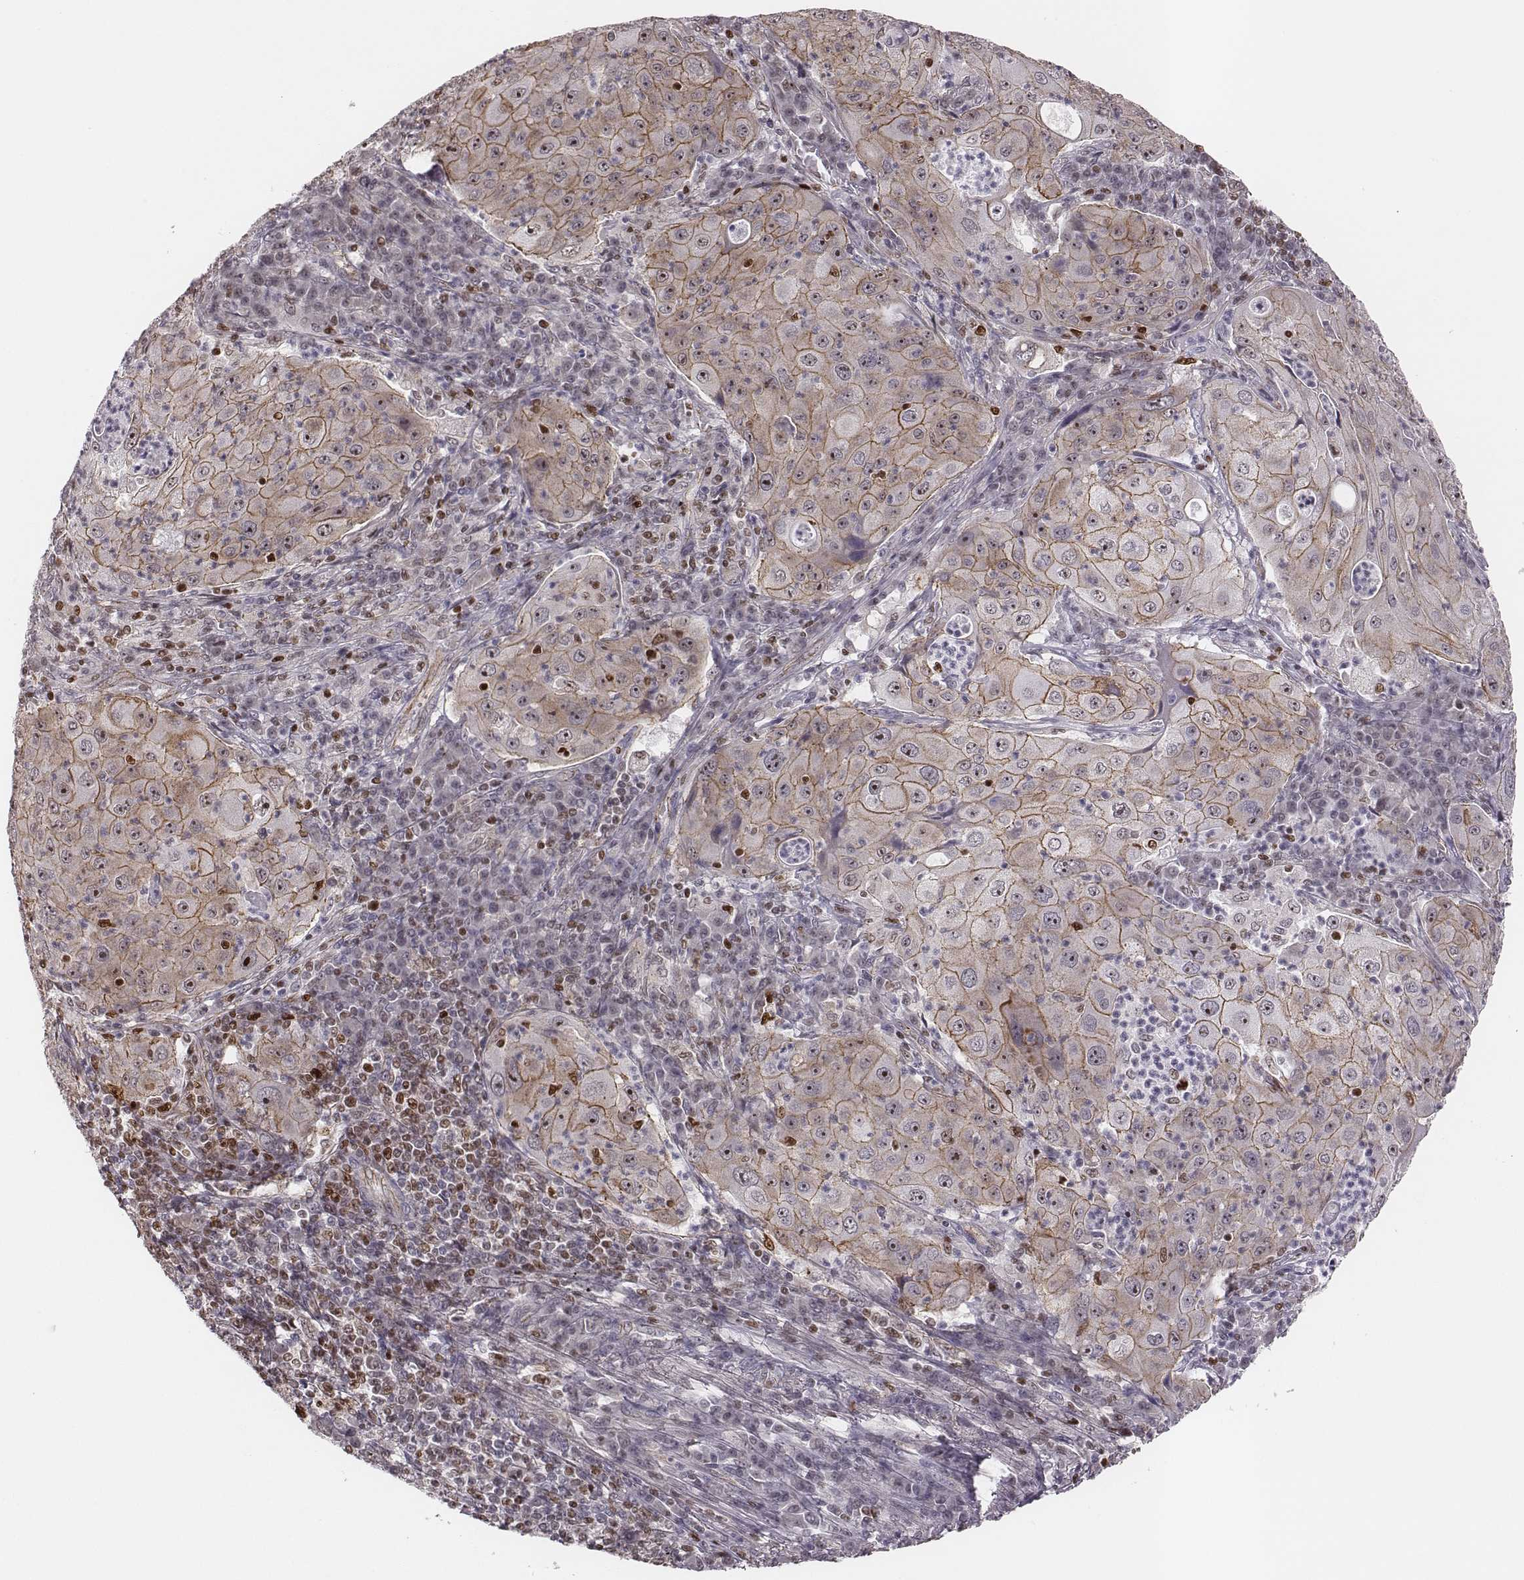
{"staining": {"intensity": "weak", "quantity": ">75%", "location": "cytoplasmic/membranous"}, "tissue": "lung cancer", "cell_type": "Tumor cells", "image_type": "cancer", "snomed": [{"axis": "morphology", "description": "Squamous cell carcinoma, NOS"}, {"axis": "topography", "description": "Lung"}], "caption": "A brown stain labels weak cytoplasmic/membranous expression of a protein in human lung cancer (squamous cell carcinoma) tumor cells. (Stains: DAB in brown, nuclei in blue, Microscopy: brightfield microscopy at high magnification).", "gene": "WDR59", "patient": {"sex": "female", "age": 59}}